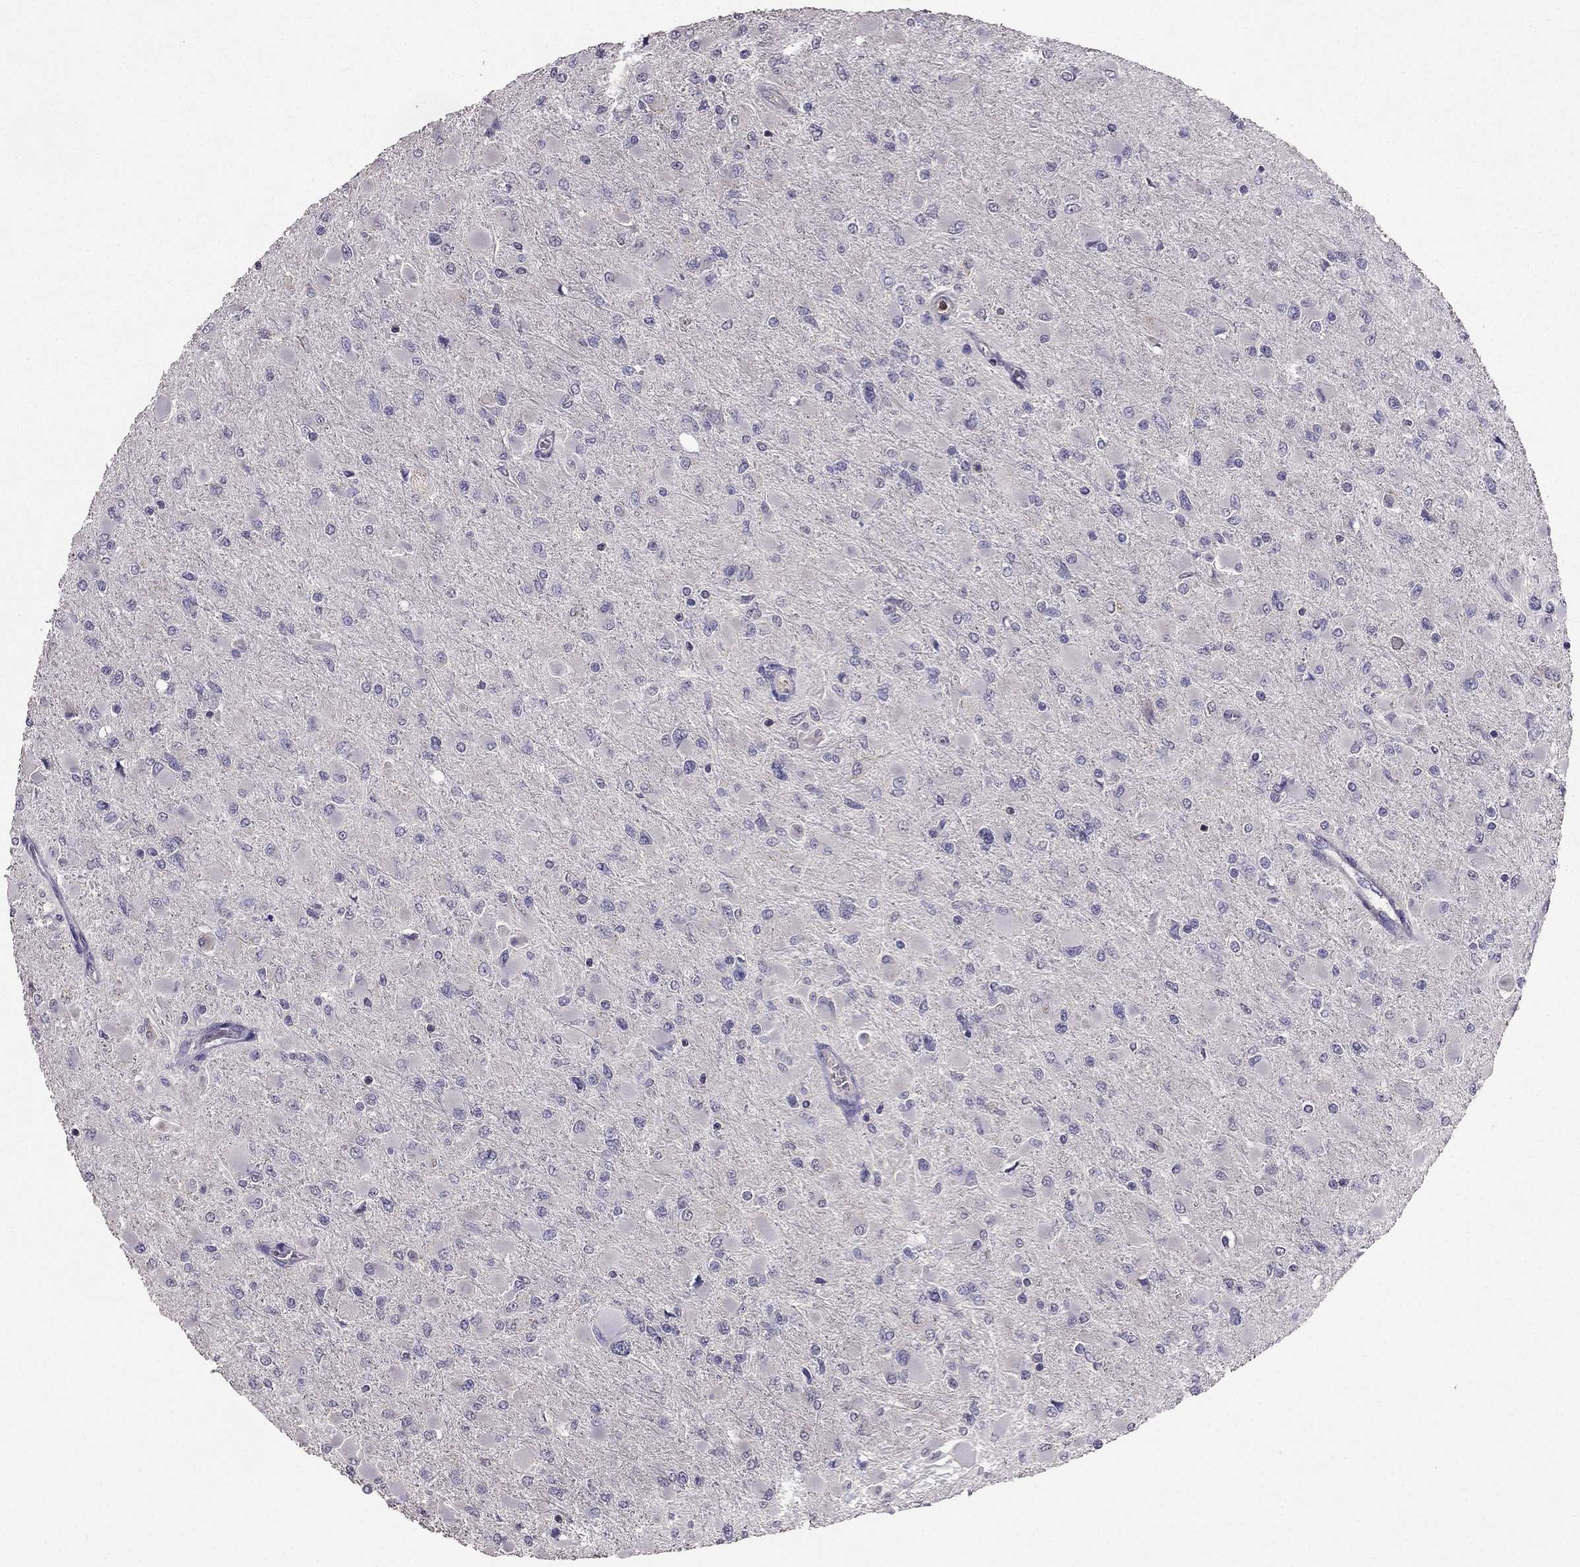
{"staining": {"intensity": "negative", "quantity": "none", "location": "none"}, "tissue": "glioma", "cell_type": "Tumor cells", "image_type": "cancer", "snomed": [{"axis": "morphology", "description": "Glioma, malignant, High grade"}, {"axis": "topography", "description": "Cerebral cortex"}], "caption": "This is an immunohistochemistry micrograph of human glioma. There is no staining in tumor cells.", "gene": "RFLNB", "patient": {"sex": "female", "age": 36}}